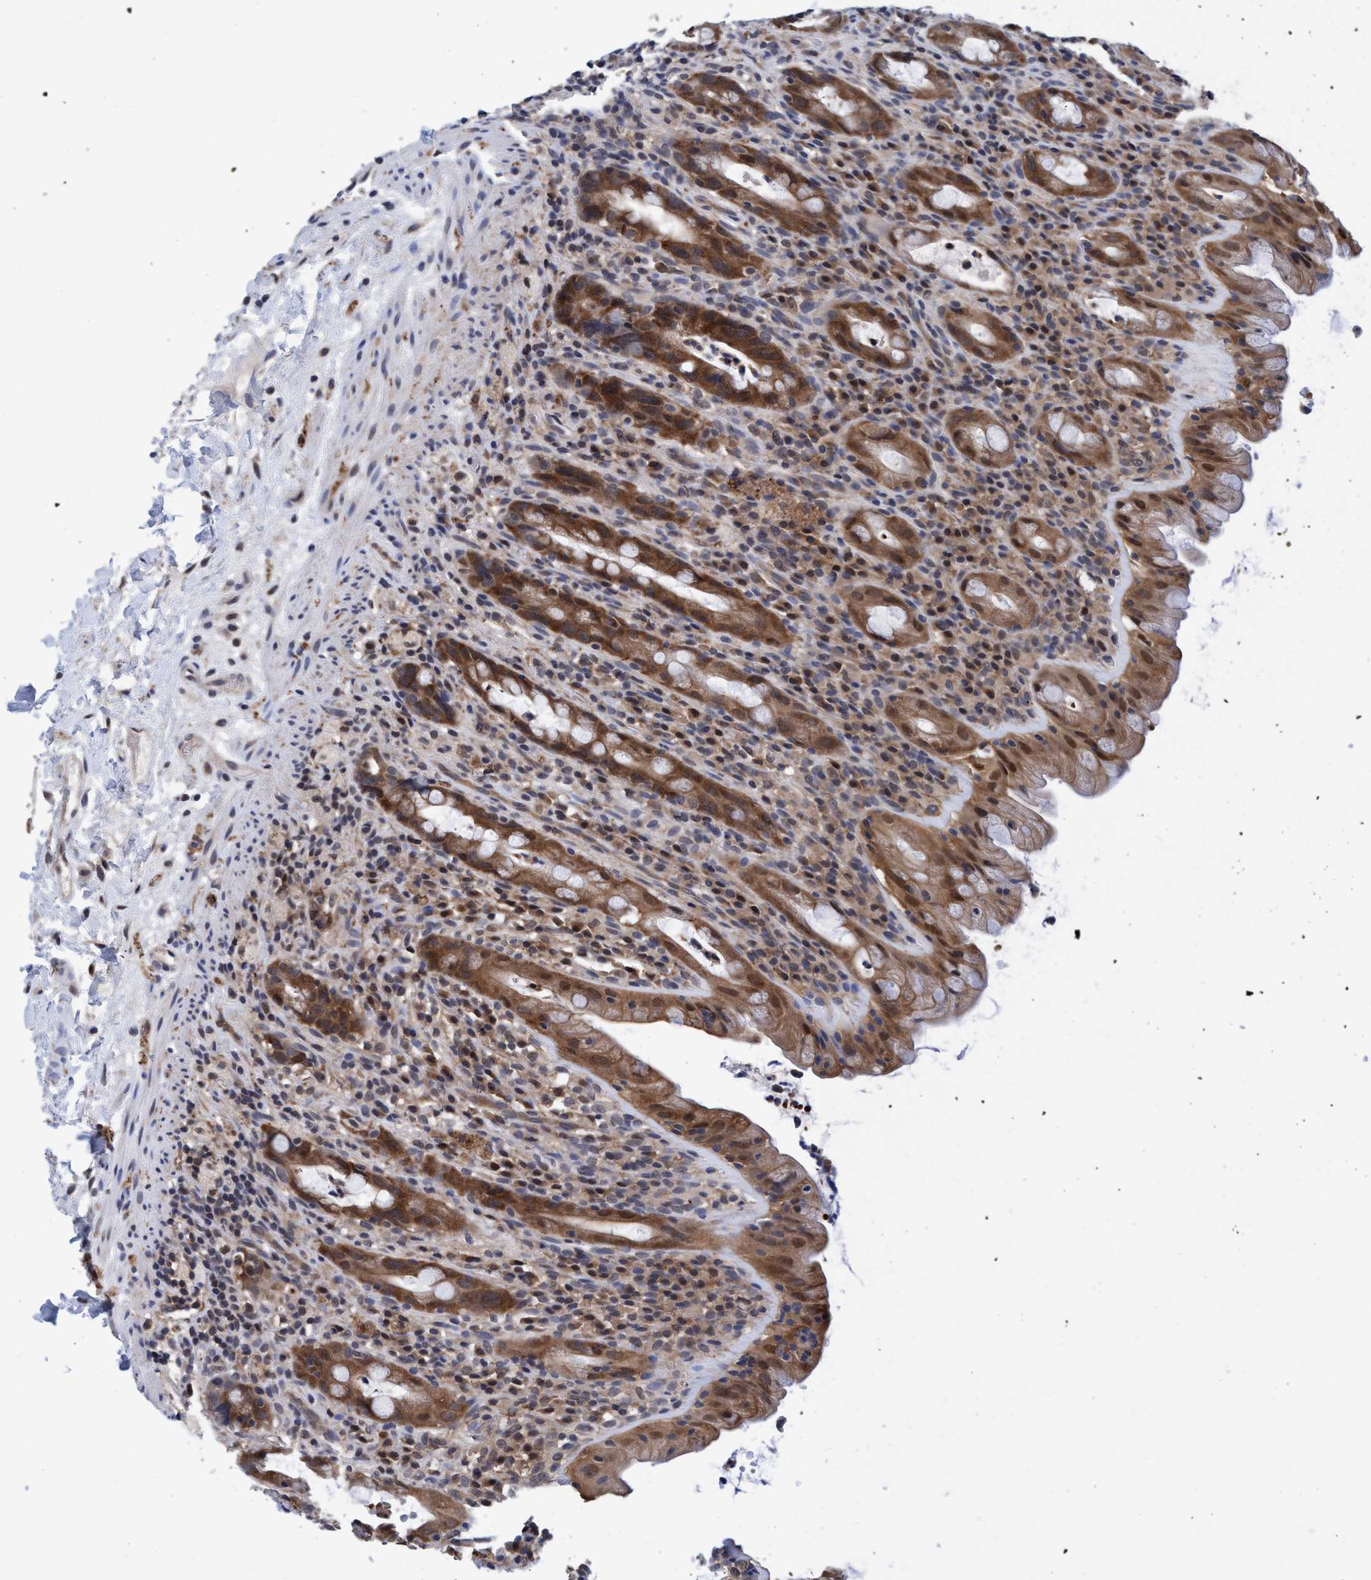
{"staining": {"intensity": "moderate", "quantity": ">75%", "location": "cytoplasmic/membranous,nuclear"}, "tissue": "rectum", "cell_type": "Glandular cells", "image_type": "normal", "snomed": [{"axis": "morphology", "description": "Normal tissue, NOS"}, {"axis": "topography", "description": "Rectum"}], "caption": "Brown immunohistochemical staining in unremarkable rectum displays moderate cytoplasmic/membranous,nuclear staining in about >75% of glandular cells.", "gene": "PSMD12", "patient": {"sex": "male", "age": 44}}